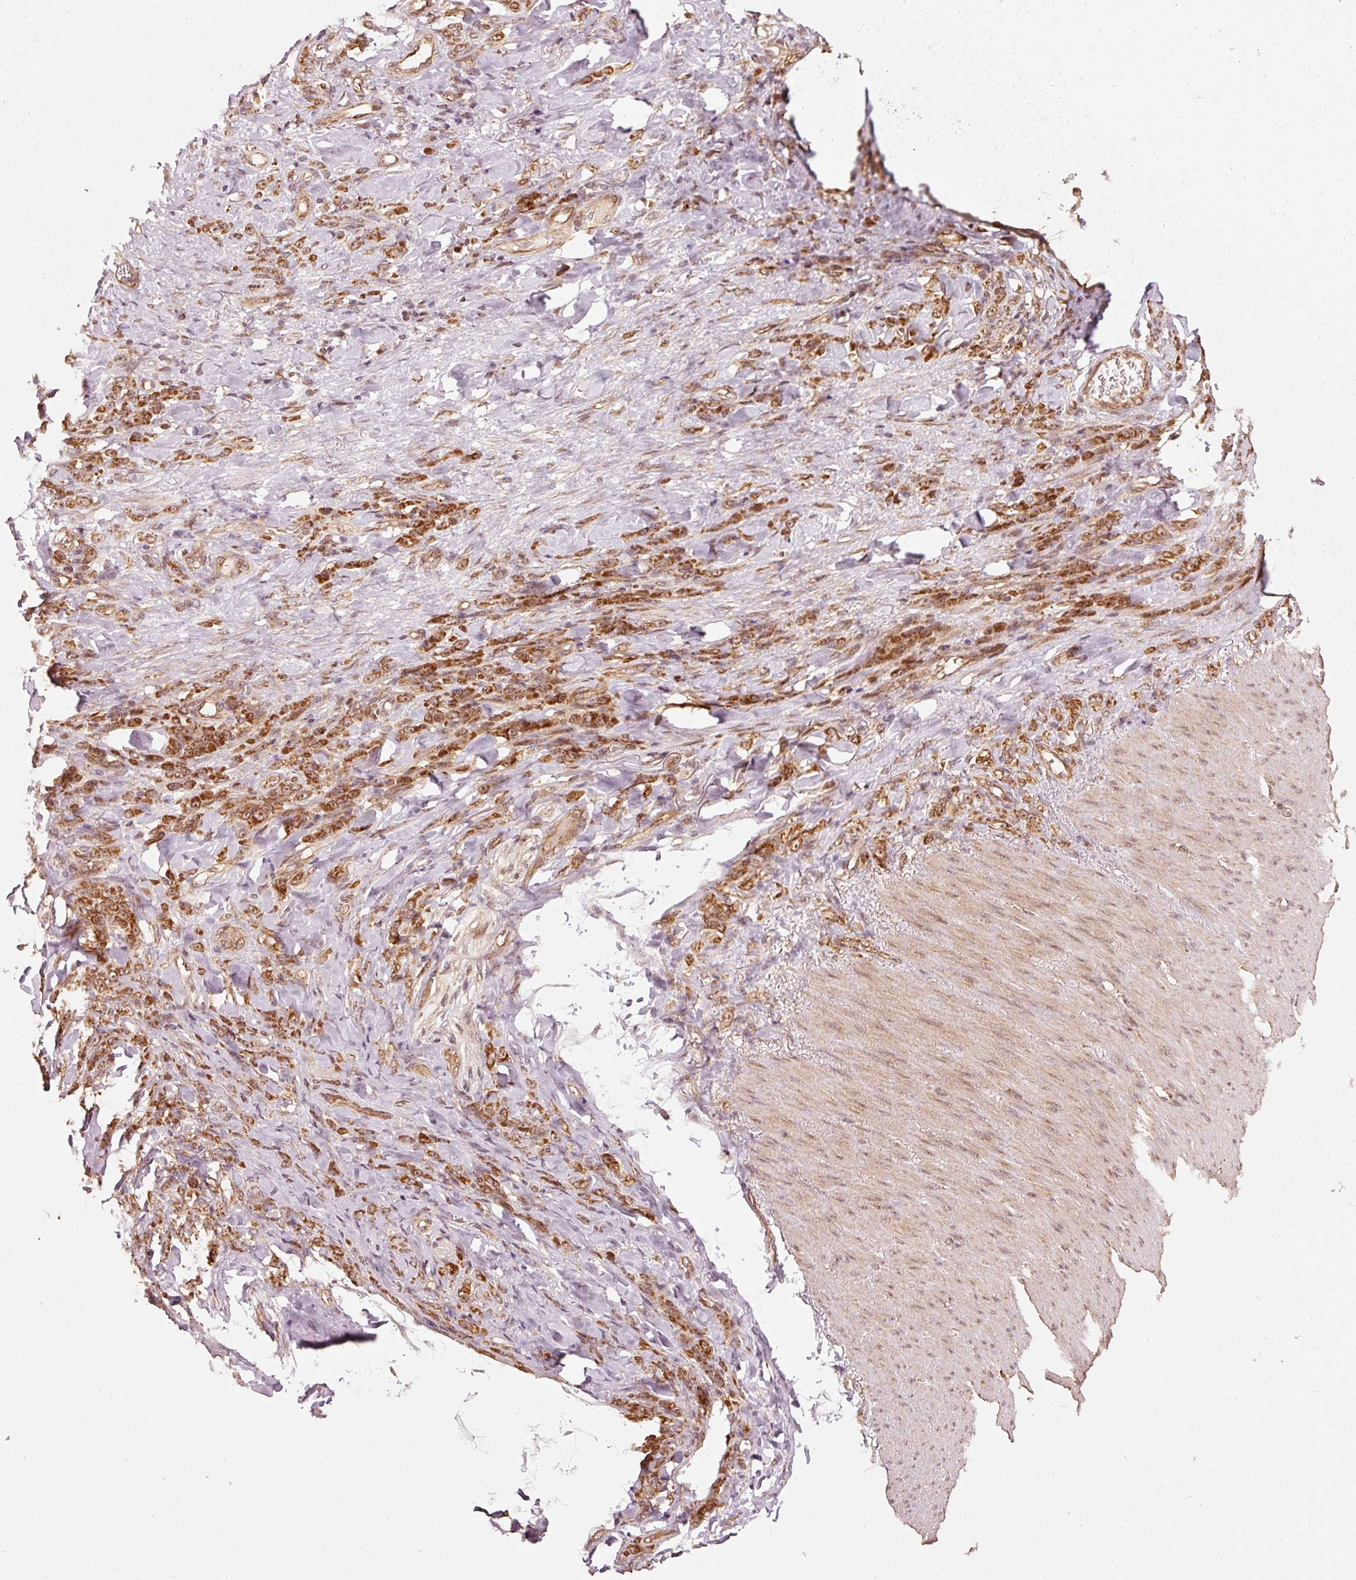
{"staining": {"intensity": "strong", "quantity": ">75%", "location": "cytoplasmic/membranous"}, "tissue": "stomach cancer", "cell_type": "Tumor cells", "image_type": "cancer", "snomed": [{"axis": "morphology", "description": "Normal tissue, NOS"}, {"axis": "morphology", "description": "Adenocarcinoma, NOS"}, {"axis": "topography", "description": "Stomach"}], "caption": "A high-resolution histopathology image shows immunohistochemistry (IHC) staining of adenocarcinoma (stomach), which exhibits strong cytoplasmic/membranous positivity in about >75% of tumor cells.", "gene": "MRPL16", "patient": {"sex": "male", "age": 82}}